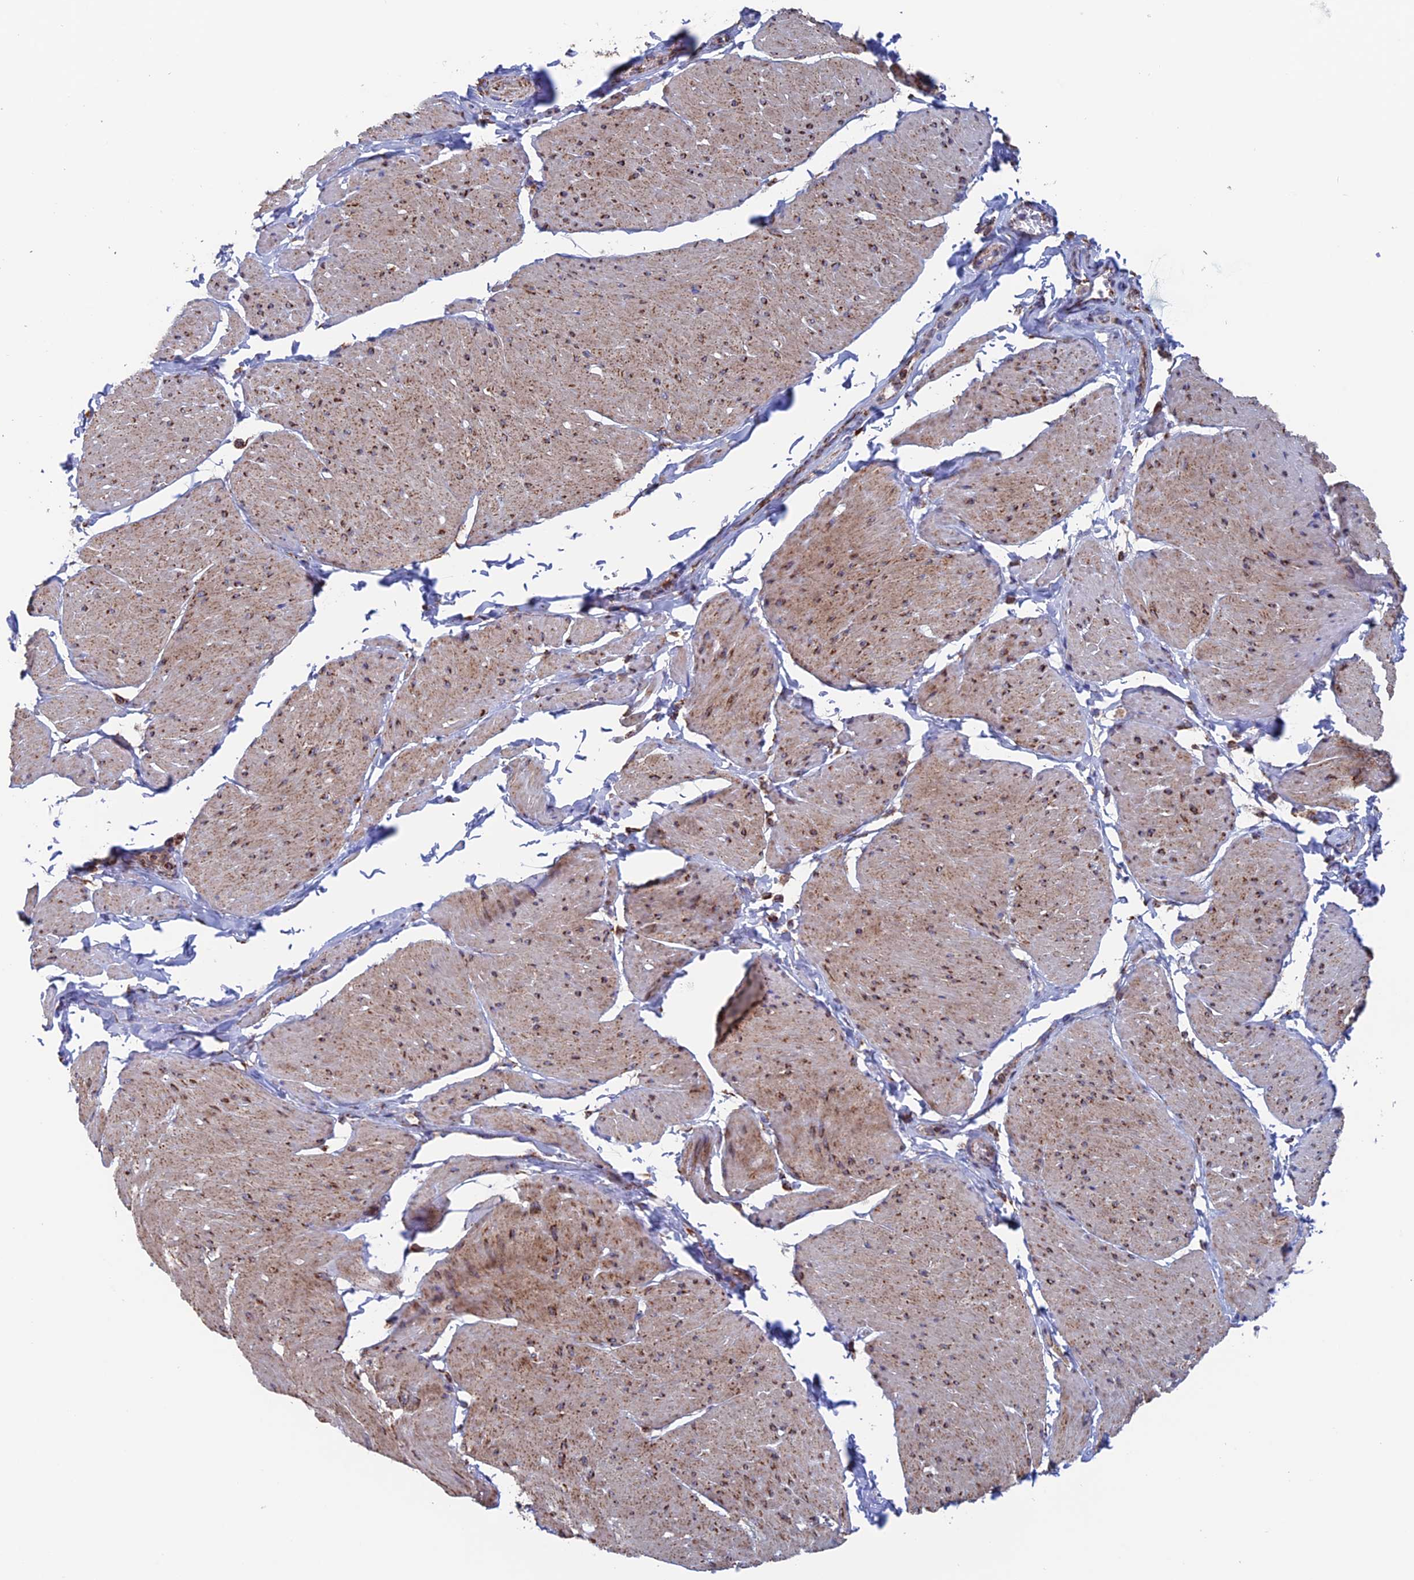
{"staining": {"intensity": "moderate", "quantity": "<25%", "location": "cytoplasmic/membranous,nuclear"}, "tissue": "smooth muscle", "cell_type": "Smooth muscle cells", "image_type": "normal", "snomed": [{"axis": "morphology", "description": "Urothelial carcinoma, High grade"}, {"axis": "topography", "description": "Urinary bladder"}], "caption": "Immunohistochemistry histopathology image of benign smooth muscle: smooth muscle stained using immunohistochemistry reveals low levels of moderate protein expression localized specifically in the cytoplasmic/membranous,nuclear of smooth muscle cells, appearing as a cytoplasmic/membranous,nuclear brown color.", "gene": "DTYMK", "patient": {"sex": "male", "age": 46}}